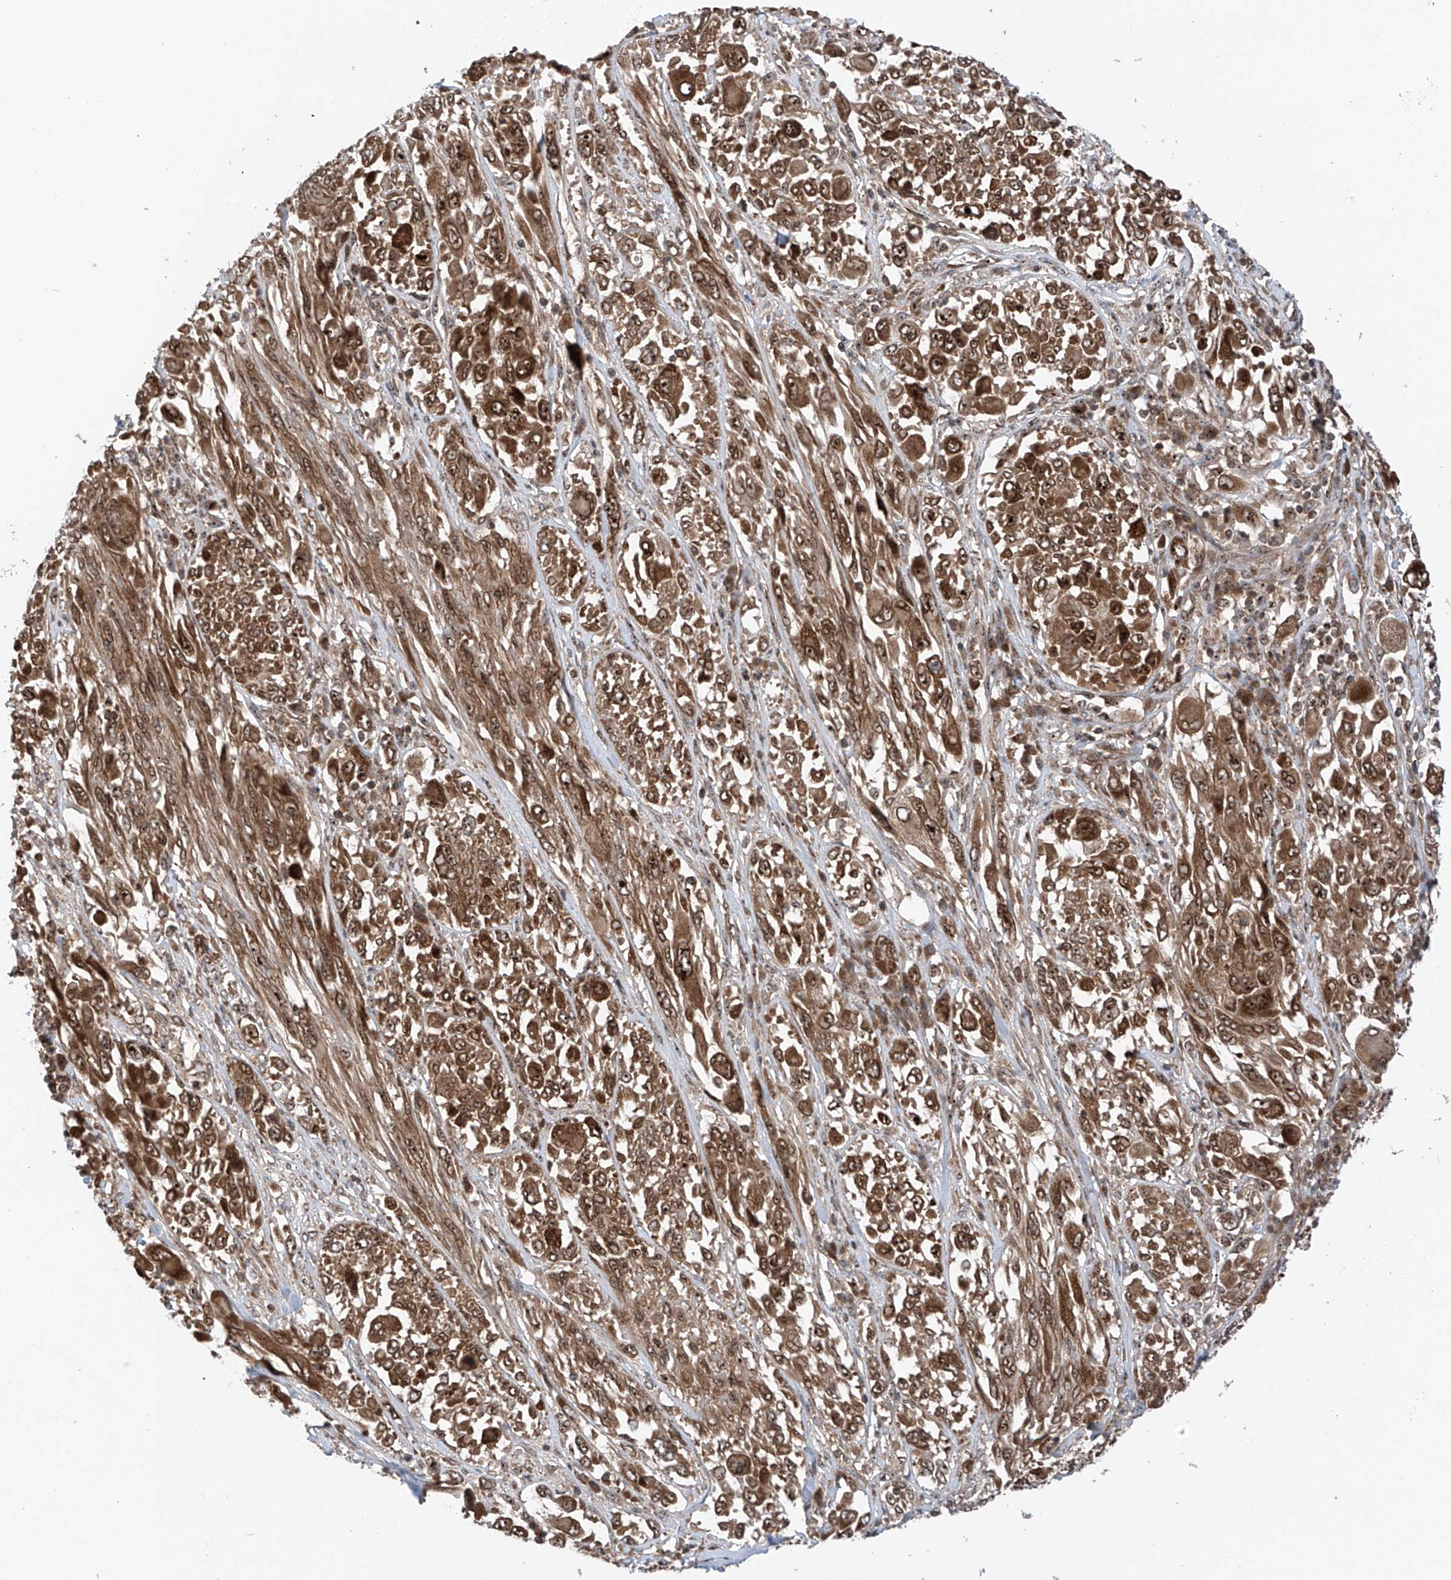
{"staining": {"intensity": "strong", "quantity": ">75%", "location": "cytoplasmic/membranous,nuclear"}, "tissue": "melanoma", "cell_type": "Tumor cells", "image_type": "cancer", "snomed": [{"axis": "morphology", "description": "Malignant melanoma, NOS"}, {"axis": "topography", "description": "Skin"}], "caption": "An immunohistochemistry (IHC) photomicrograph of neoplastic tissue is shown. Protein staining in brown labels strong cytoplasmic/membranous and nuclear positivity in malignant melanoma within tumor cells.", "gene": "C1orf131", "patient": {"sex": "female", "age": 91}}